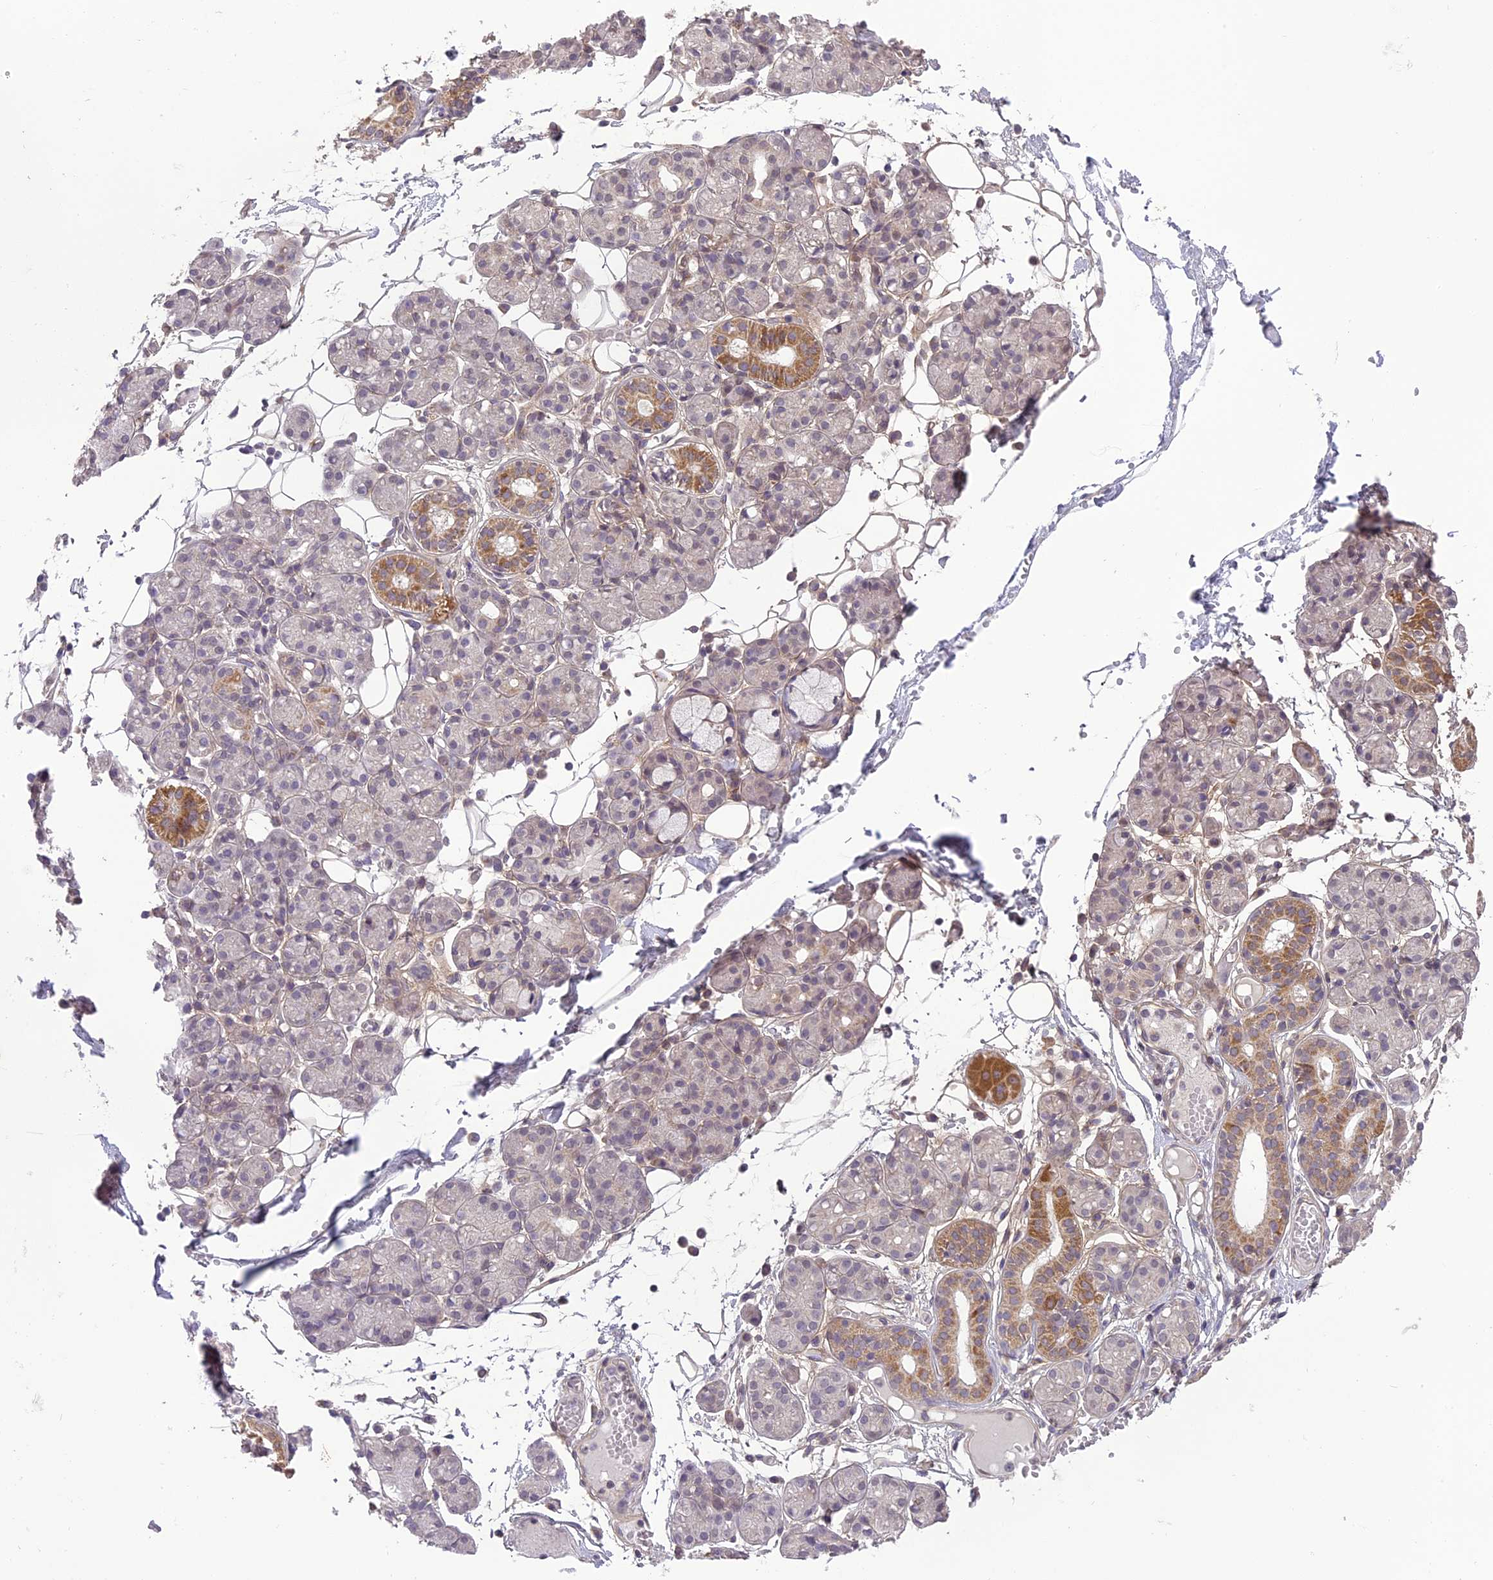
{"staining": {"intensity": "moderate", "quantity": "<25%", "location": "cytoplasmic/membranous"}, "tissue": "salivary gland", "cell_type": "Glandular cells", "image_type": "normal", "snomed": [{"axis": "morphology", "description": "Normal tissue, NOS"}, {"axis": "topography", "description": "Salivary gland"}], "caption": "A low amount of moderate cytoplasmic/membranous expression is appreciated in approximately <25% of glandular cells in benign salivary gland.", "gene": "ERG28", "patient": {"sex": "male", "age": 63}}